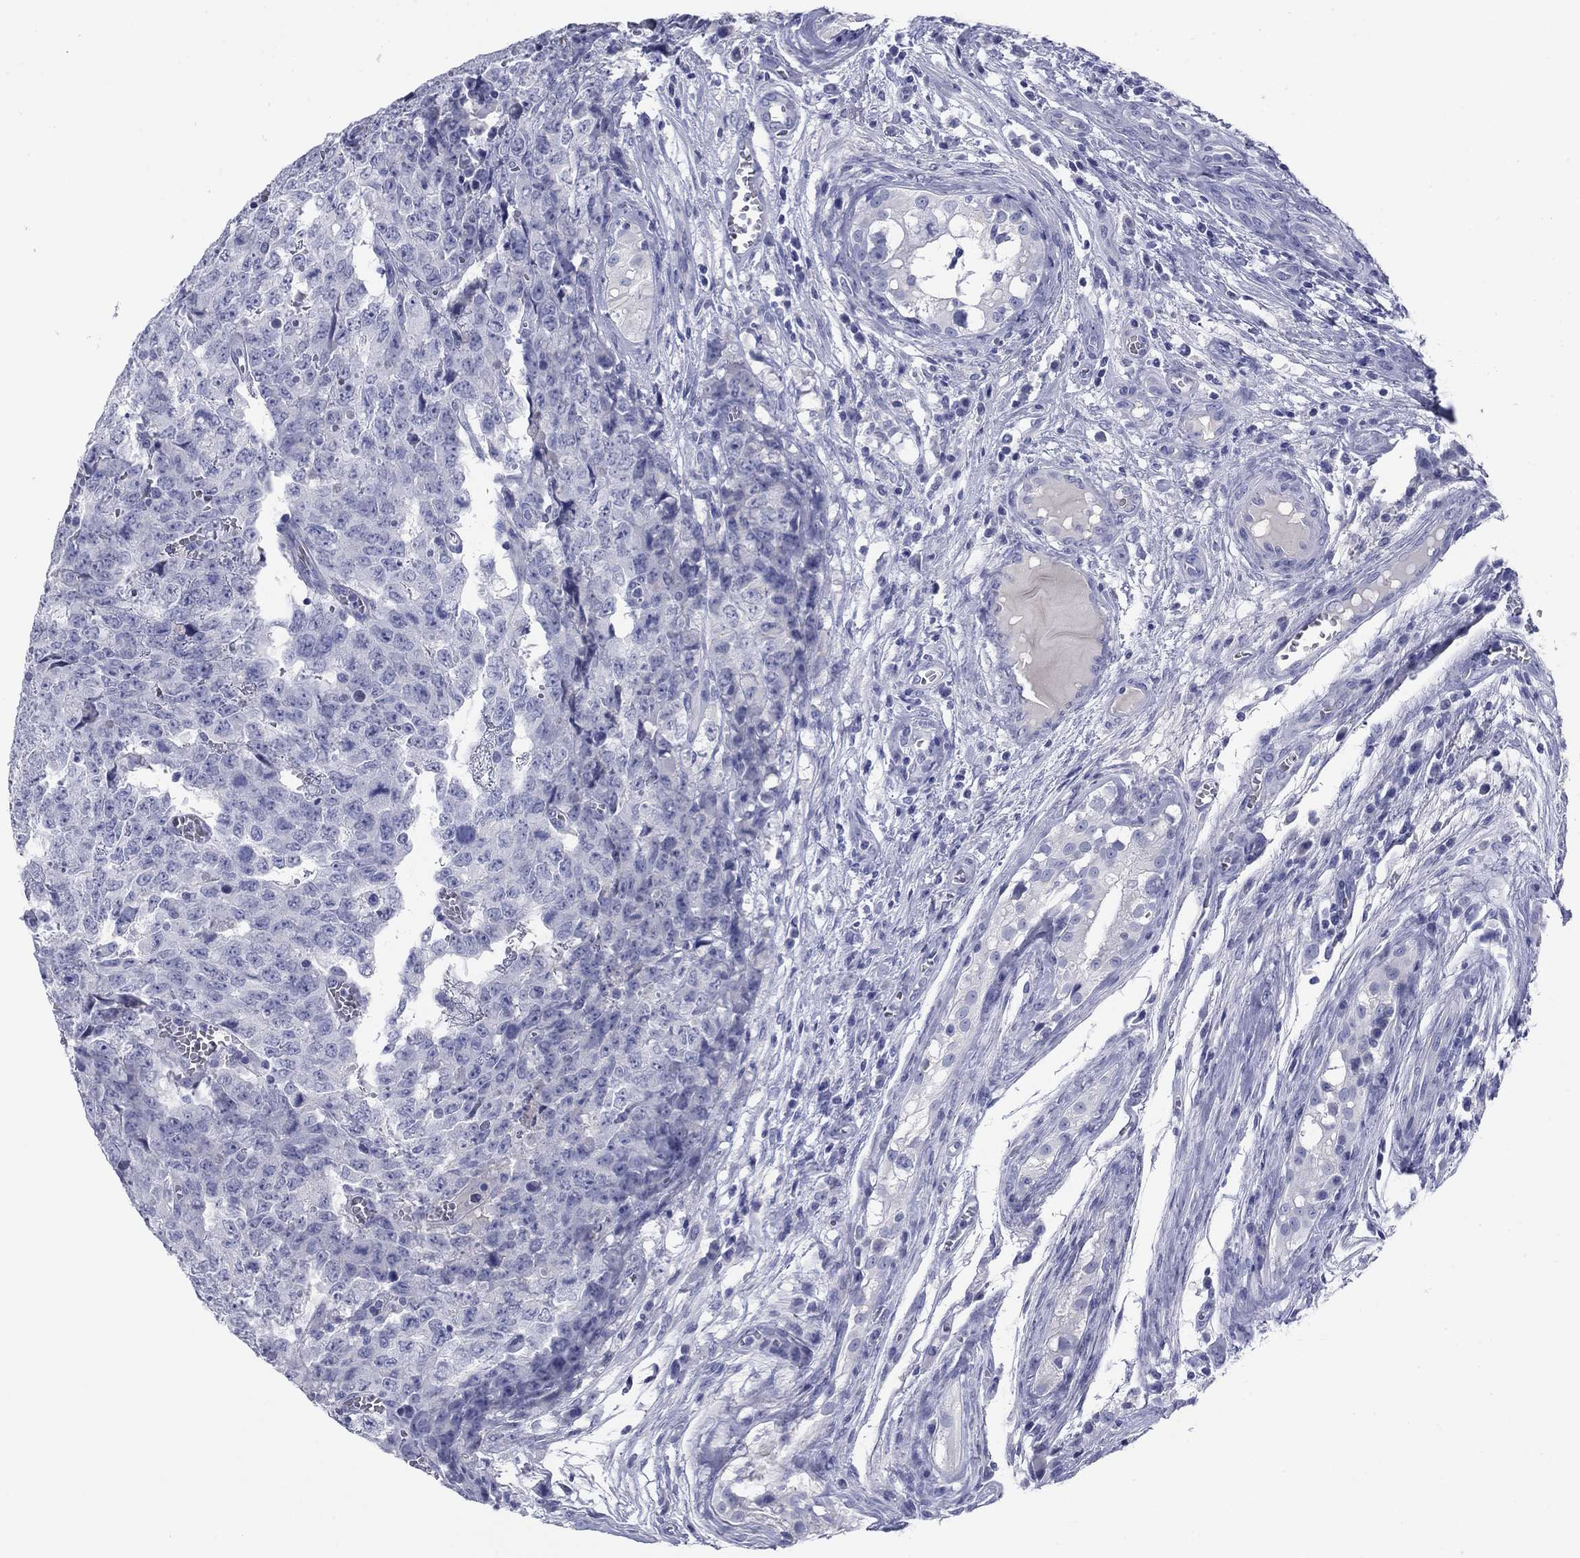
{"staining": {"intensity": "negative", "quantity": "none", "location": "none"}, "tissue": "testis cancer", "cell_type": "Tumor cells", "image_type": "cancer", "snomed": [{"axis": "morphology", "description": "Carcinoma, Embryonal, NOS"}, {"axis": "topography", "description": "Testis"}], "caption": "Image shows no protein positivity in tumor cells of testis embryonal carcinoma tissue.", "gene": "KCNH1", "patient": {"sex": "male", "age": 23}}